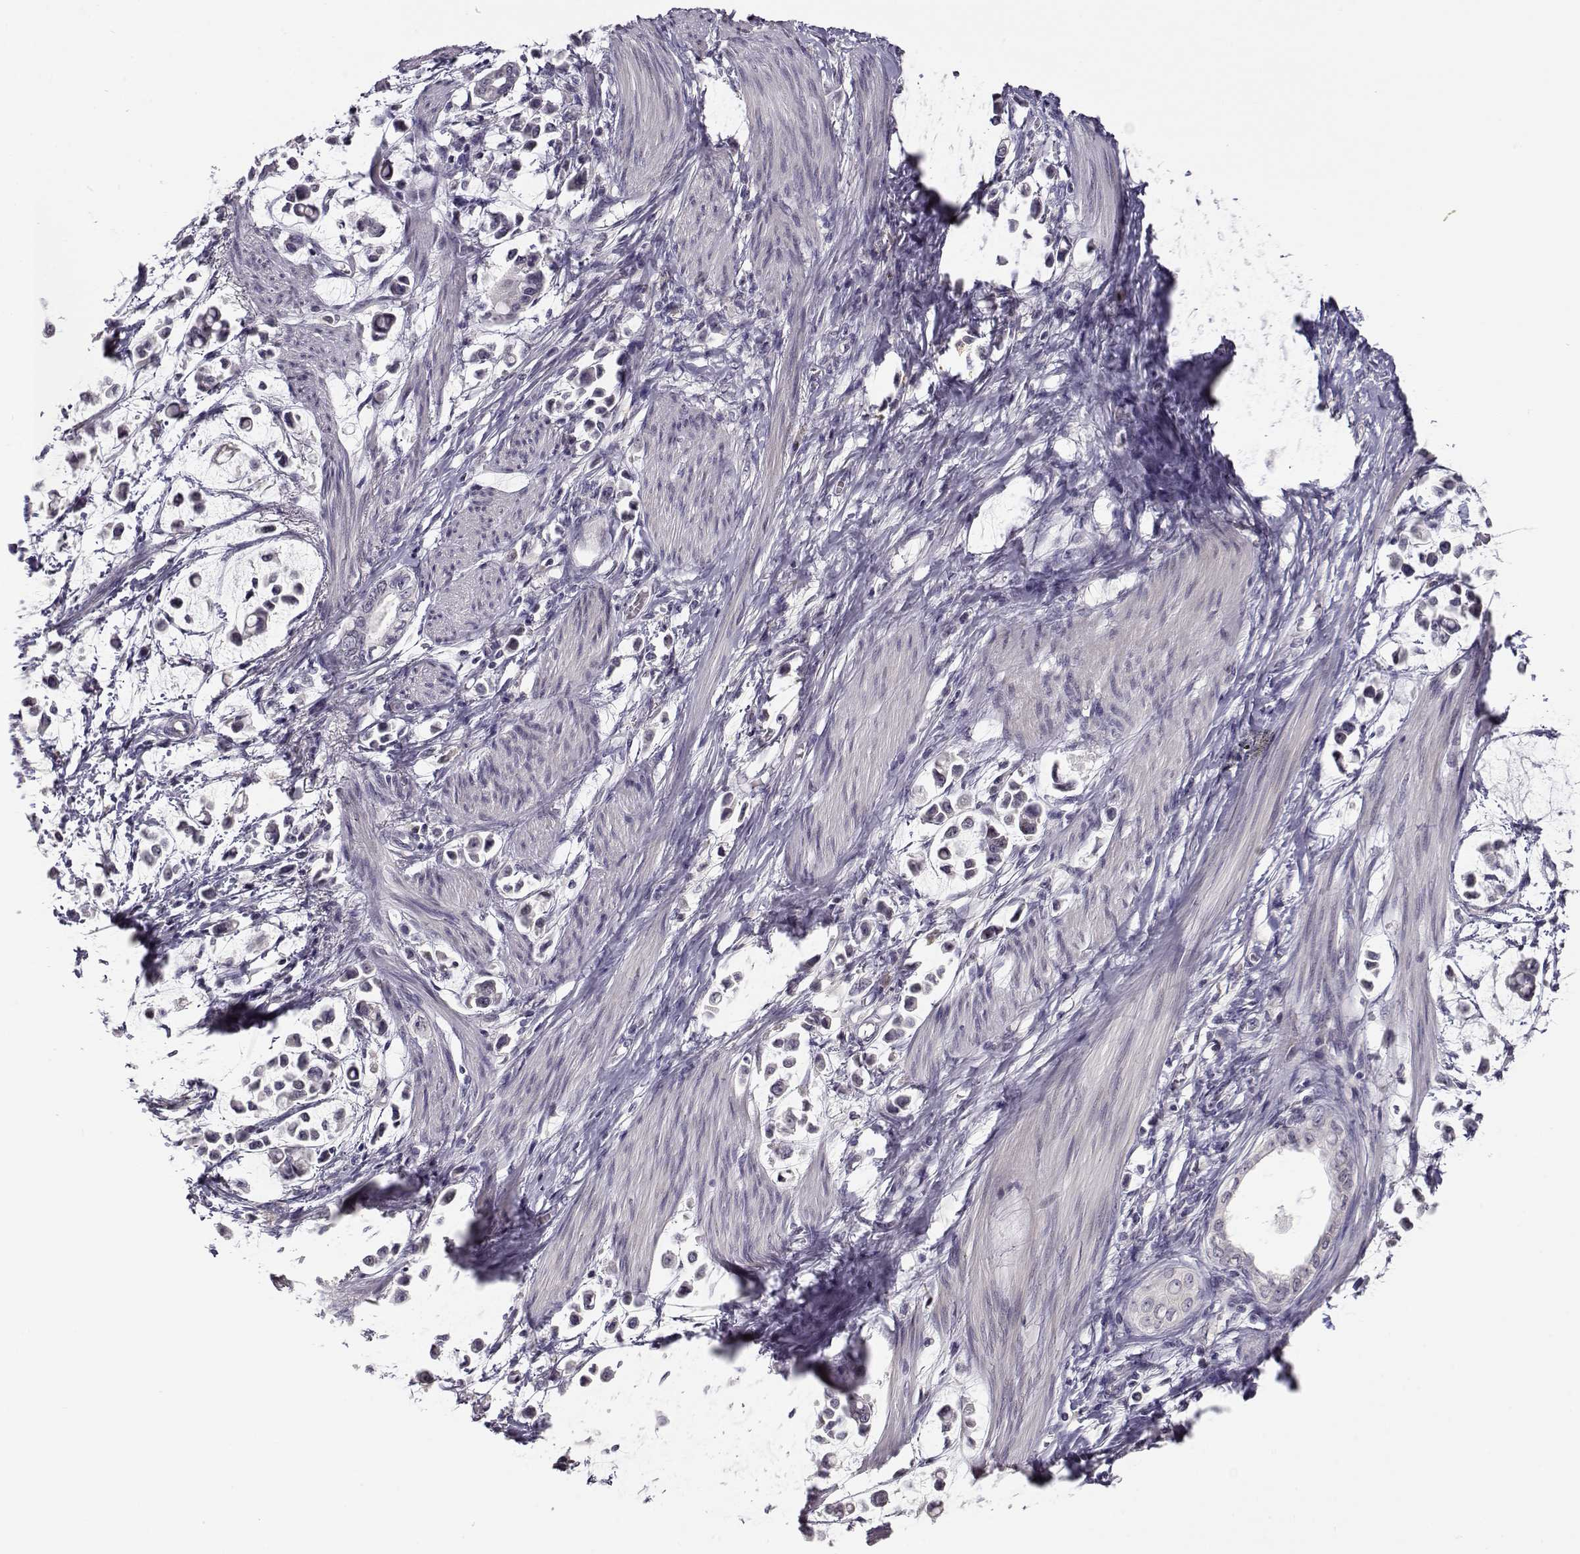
{"staining": {"intensity": "negative", "quantity": "none", "location": "none"}, "tissue": "stomach cancer", "cell_type": "Tumor cells", "image_type": "cancer", "snomed": [{"axis": "morphology", "description": "Adenocarcinoma, NOS"}, {"axis": "topography", "description": "Stomach"}], "caption": "There is no significant positivity in tumor cells of adenocarcinoma (stomach).", "gene": "RHOXF2", "patient": {"sex": "male", "age": 82}}